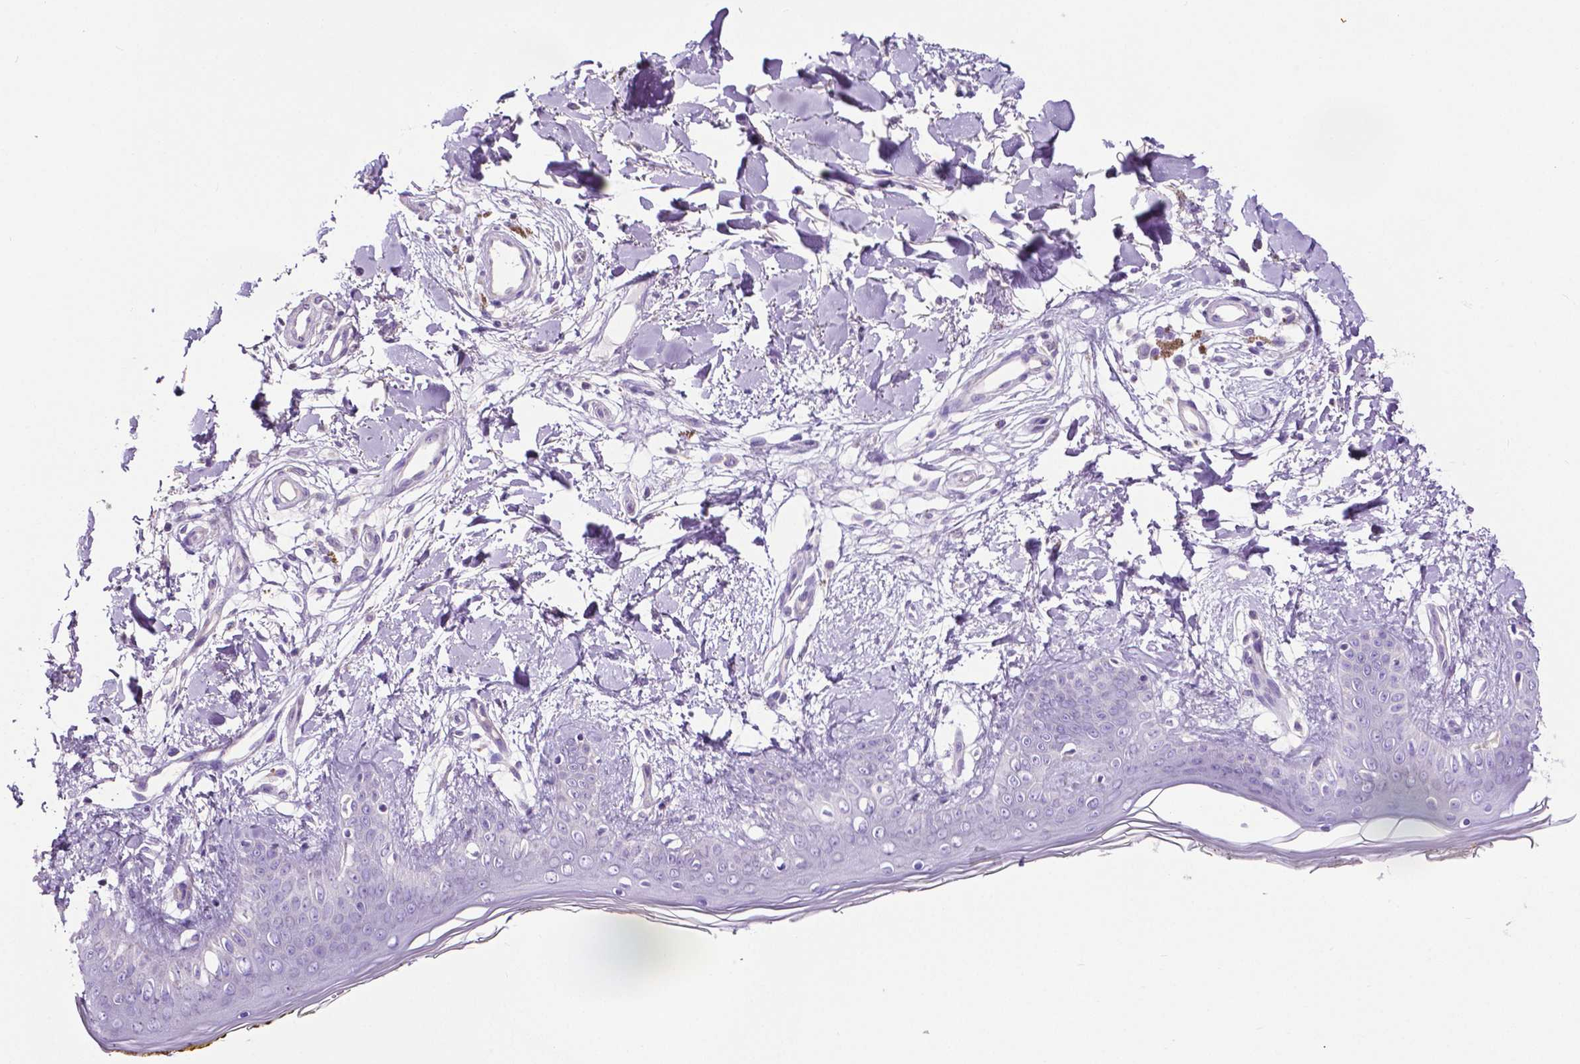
{"staining": {"intensity": "negative", "quantity": "none", "location": "none"}, "tissue": "skin", "cell_type": "Fibroblasts", "image_type": "normal", "snomed": [{"axis": "morphology", "description": "Normal tissue, NOS"}, {"axis": "topography", "description": "Skin"}], "caption": "DAB immunohistochemical staining of benign human skin exhibits no significant expression in fibroblasts.", "gene": "MMP9", "patient": {"sex": "female", "age": 34}}